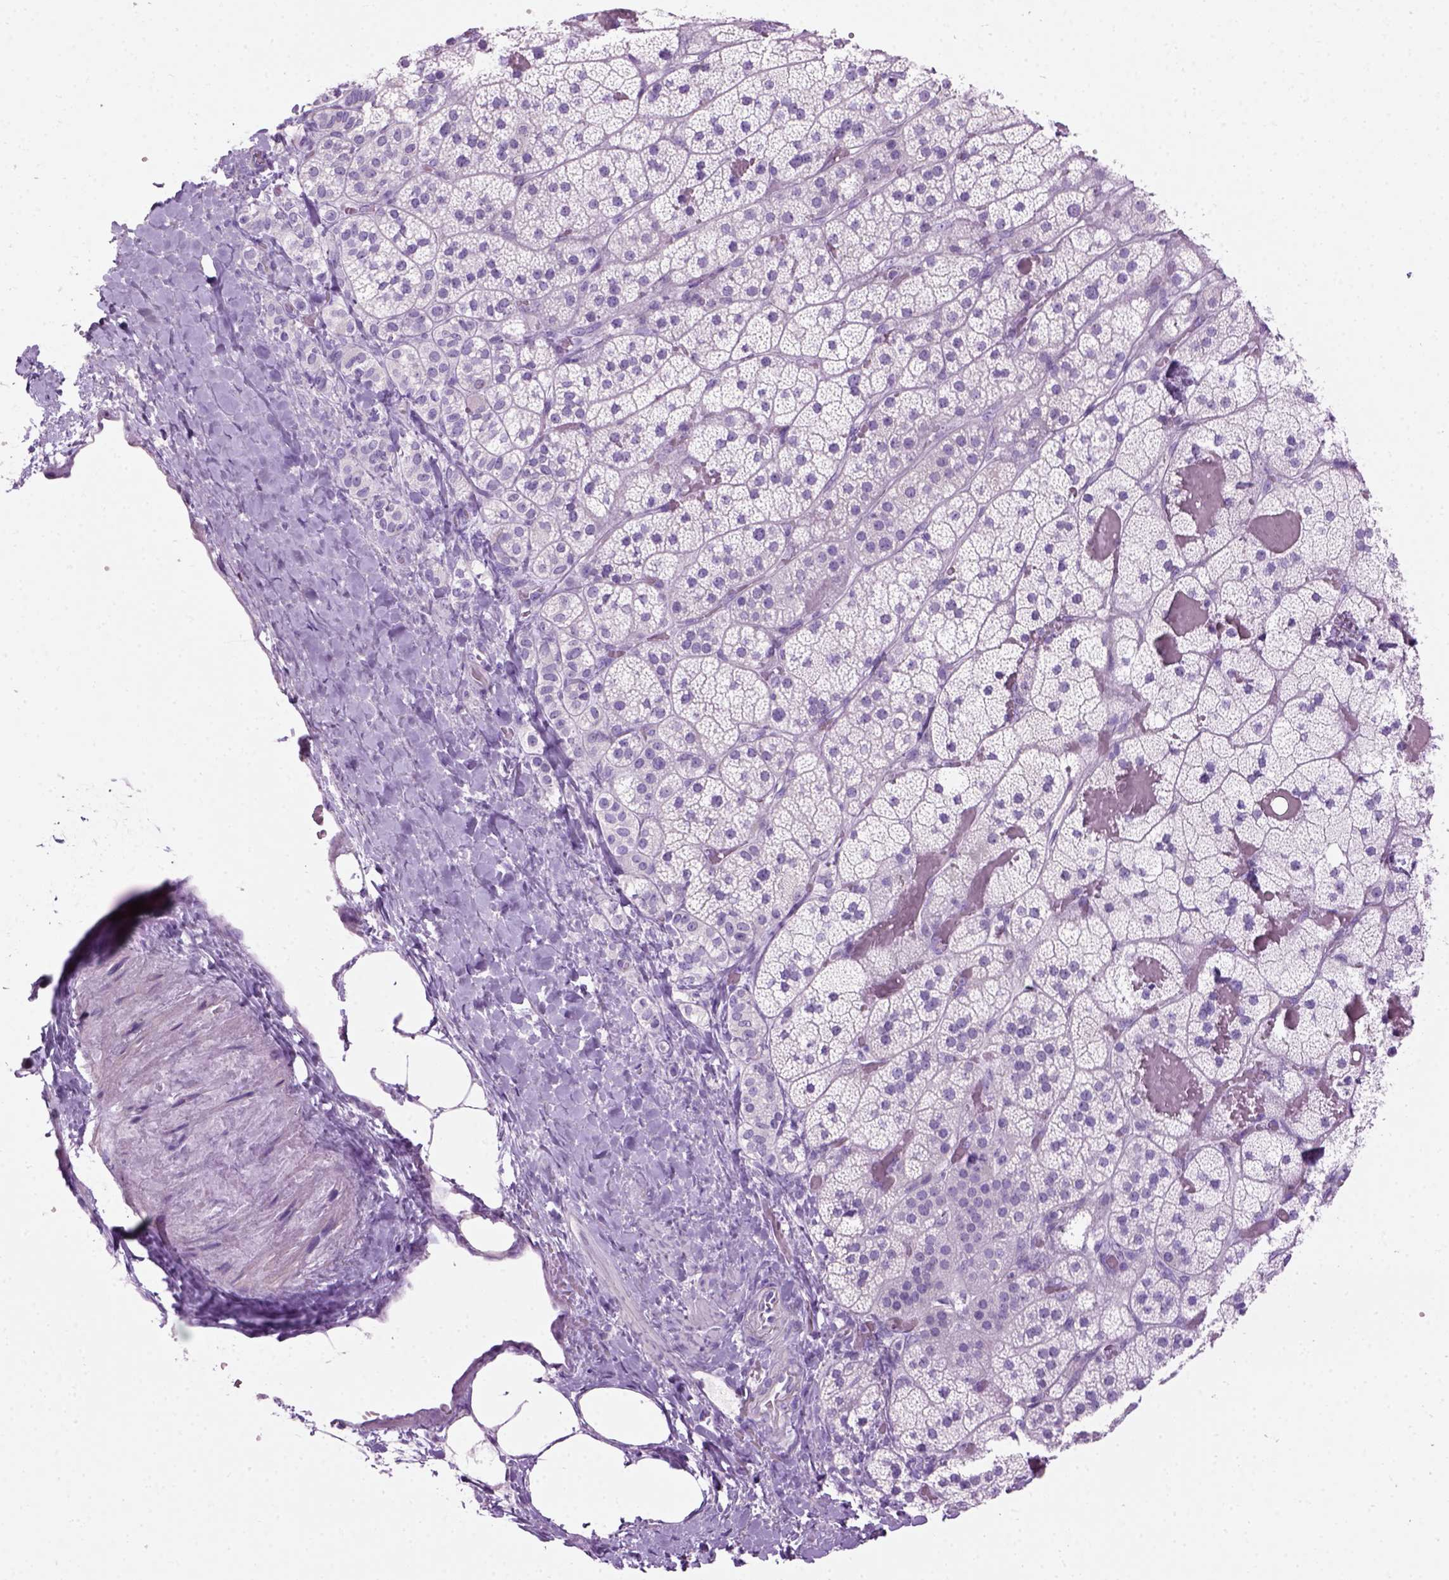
{"staining": {"intensity": "negative", "quantity": "none", "location": "none"}, "tissue": "adrenal gland", "cell_type": "Glandular cells", "image_type": "normal", "snomed": [{"axis": "morphology", "description": "Normal tissue, NOS"}, {"axis": "topography", "description": "Adrenal gland"}], "caption": "IHC photomicrograph of normal adrenal gland: human adrenal gland stained with DAB (3,3'-diaminobenzidine) shows no significant protein staining in glandular cells. (Immunohistochemistry (ihc), brightfield microscopy, high magnification).", "gene": "GABRB2", "patient": {"sex": "male", "age": 57}}